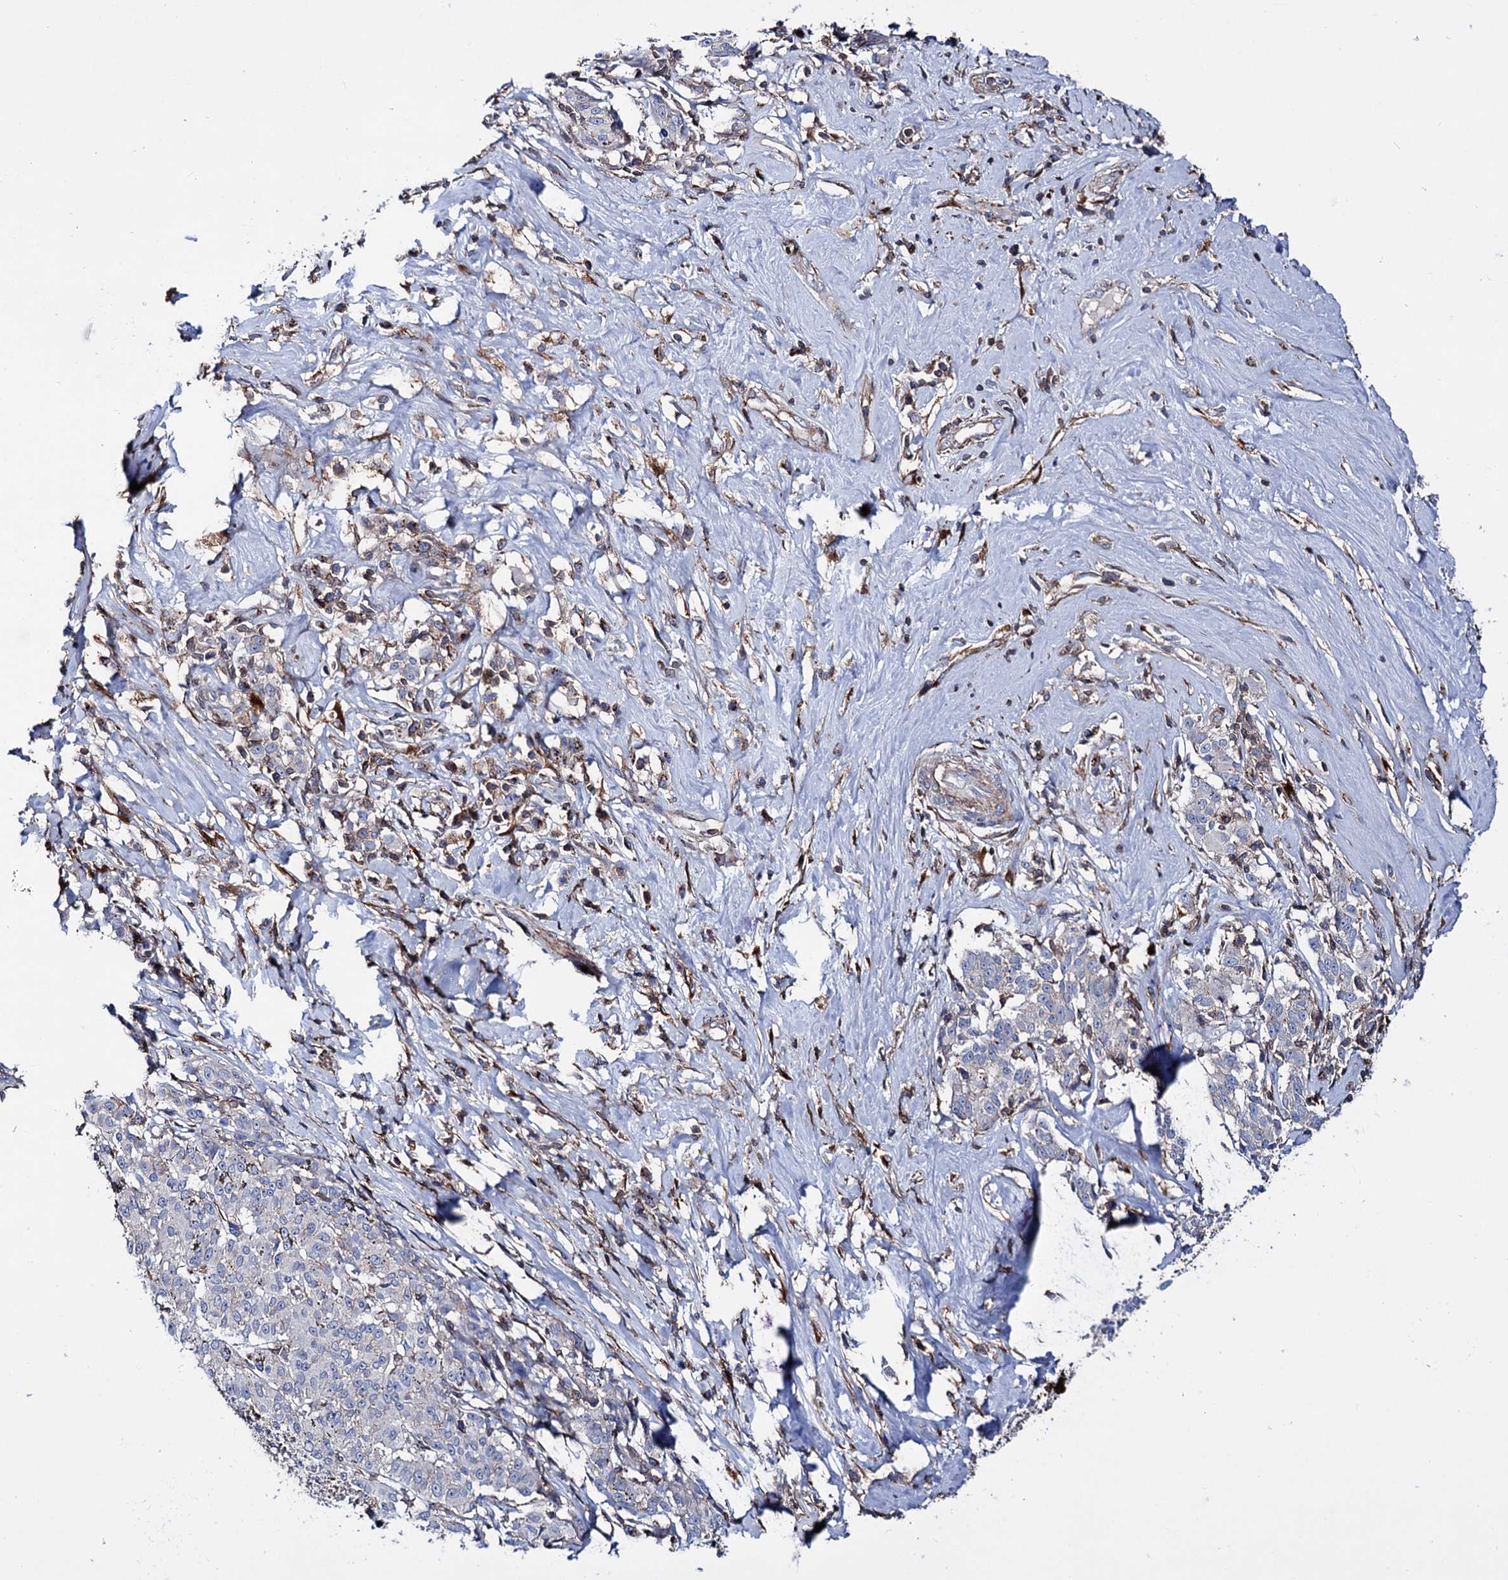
{"staining": {"intensity": "negative", "quantity": "none", "location": "none"}, "tissue": "melanoma", "cell_type": "Tumor cells", "image_type": "cancer", "snomed": [{"axis": "morphology", "description": "Malignant melanoma, NOS"}, {"axis": "topography", "description": "Skin"}], "caption": "Image shows no significant protein staining in tumor cells of melanoma.", "gene": "DEF6", "patient": {"sex": "female", "age": 72}}